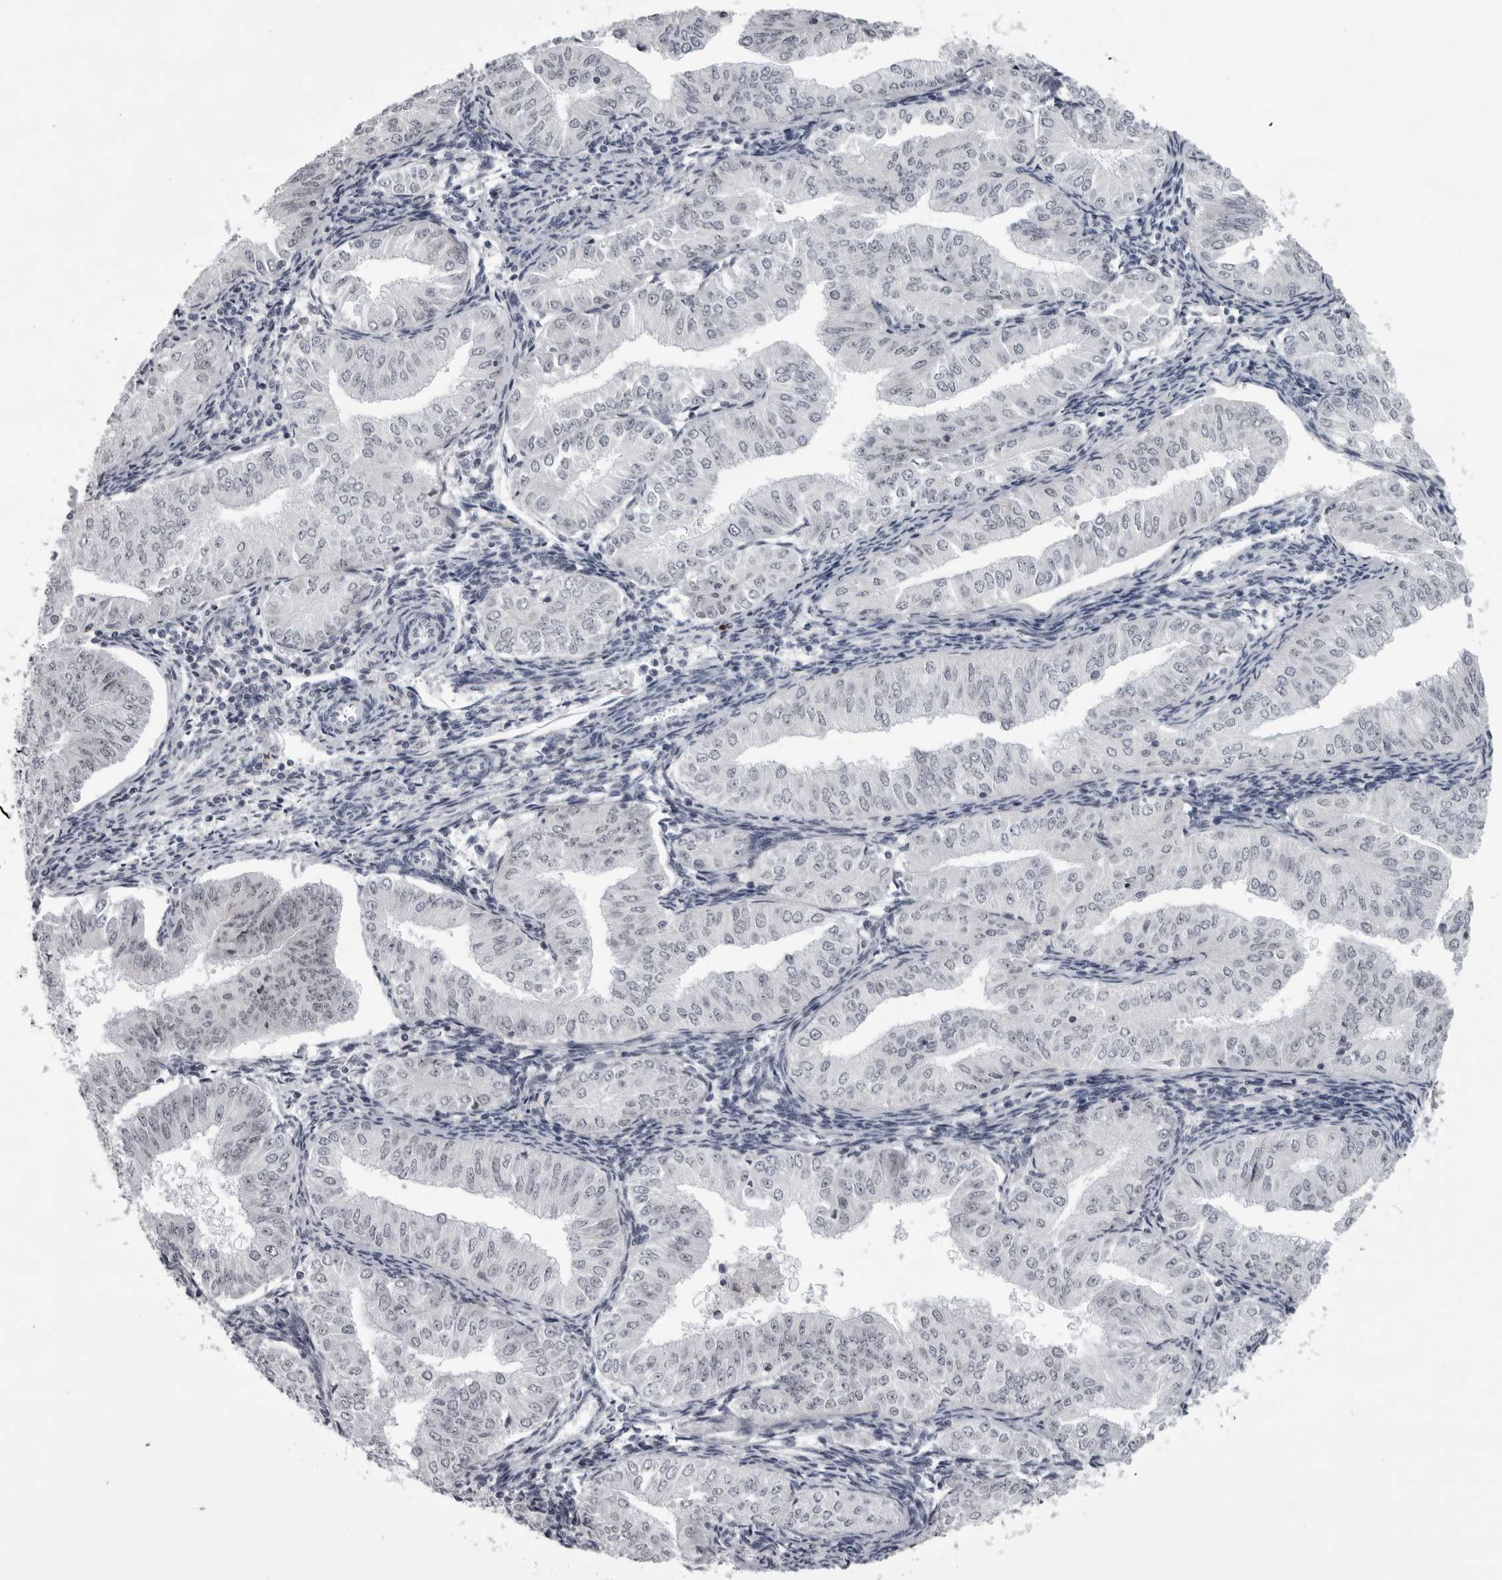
{"staining": {"intensity": "negative", "quantity": "none", "location": "none"}, "tissue": "endometrial cancer", "cell_type": "Tumor cells", "image_type": "cancer", "snomed": [{"axis": "morphology", "description": "Normal tissue, NOS"}, {"axis": "morphology", "description": "Adenocarcinoma, NOS"}, {"axis": "topography", "description": "Endometrium"}], "caption": "High magnification brightfield microscopy of adenocarcinoma (endometrial) stained with DAB (brown) and counterstained with hematoxylin (blue): tumor cells show no significant positivity. (Stains: DAB (3,3'-diaminobenzidine) immunohistochemistry (IHC) with hematoxylin counter stain, Microscopy: brightfield microscopy at high magnification).", "gene": "EXOSC10", "patient": {"sex": "female", "age": 53}}